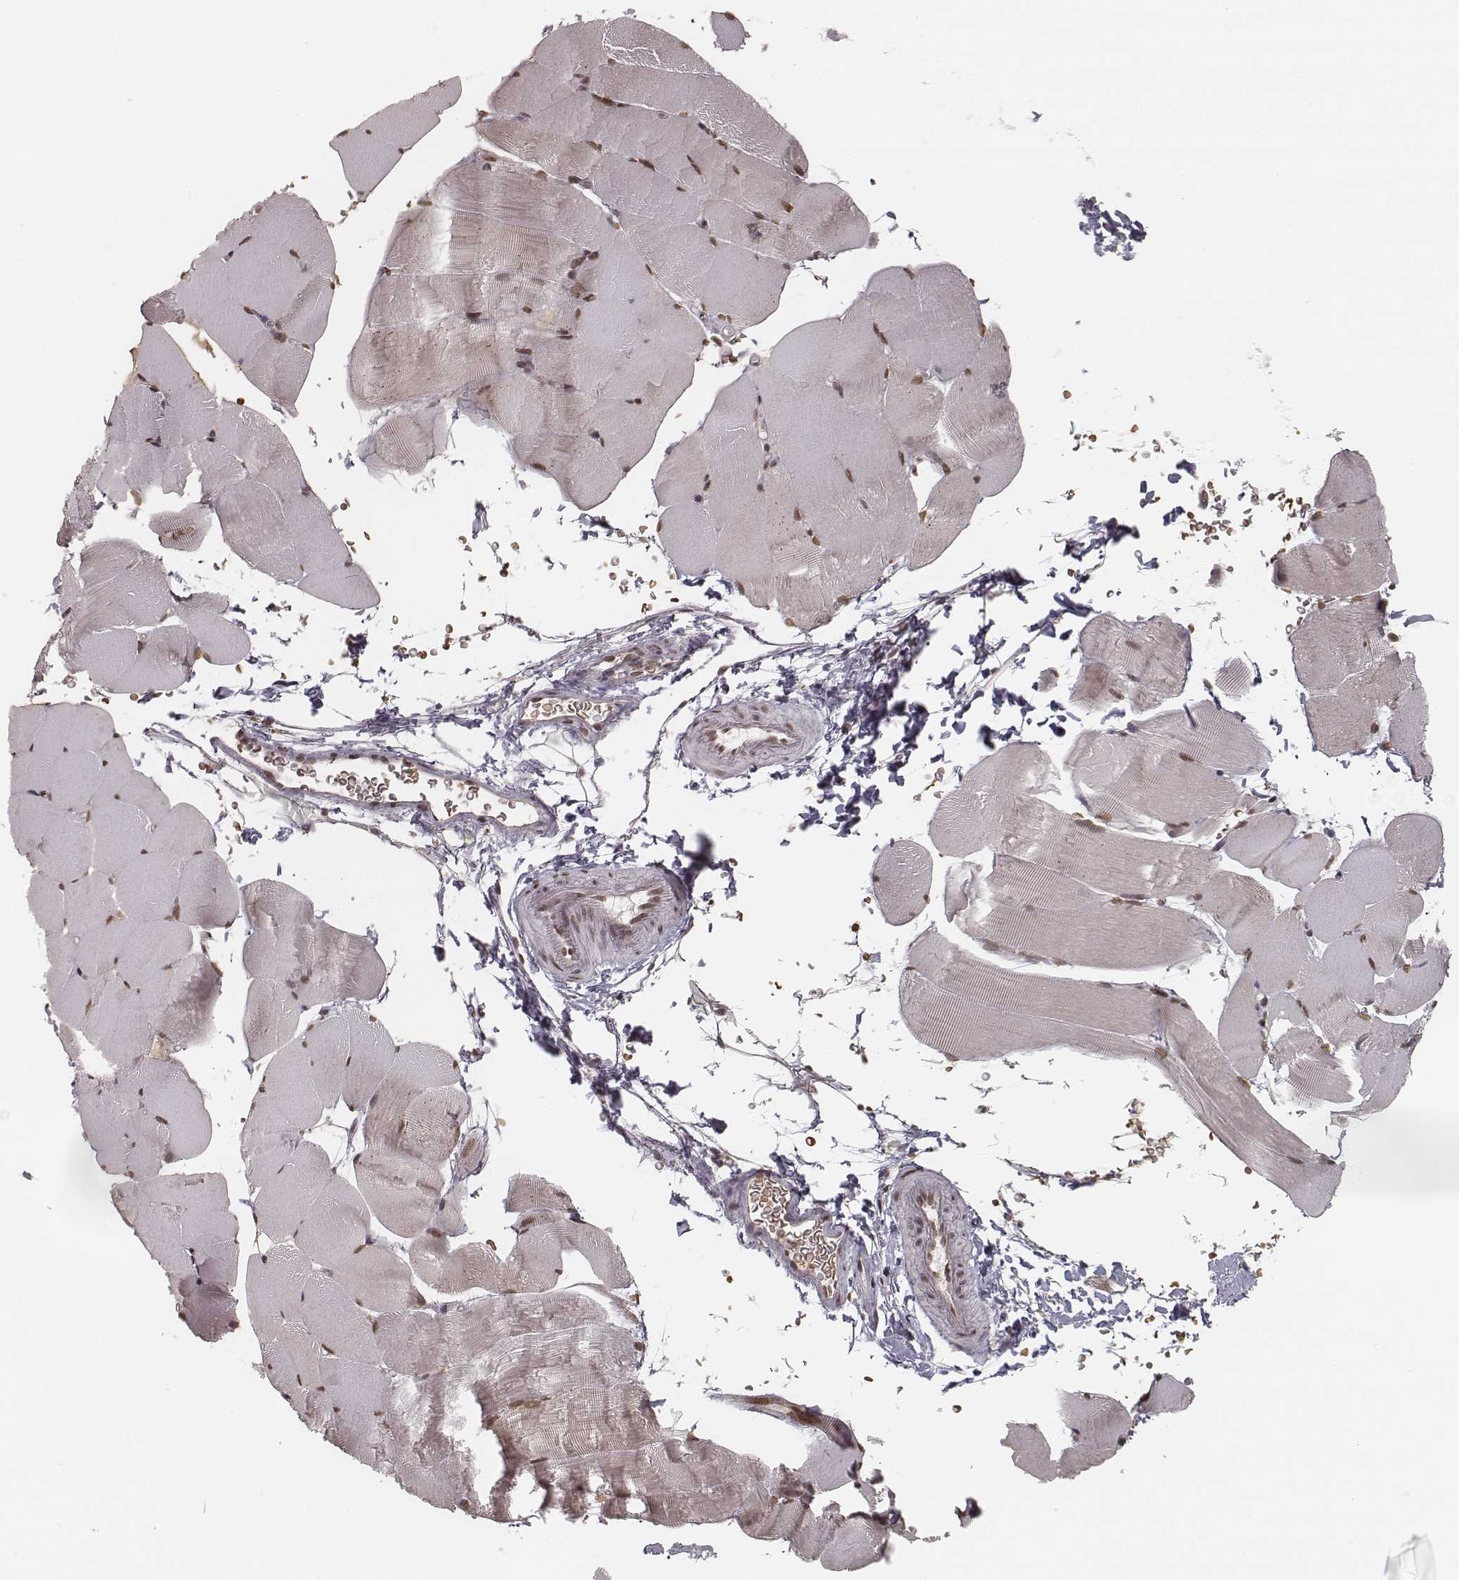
{"staining": {"intensity": "moderate", "quantity": ">75%", "location": "nuclear"}, "tissue": "skeletal muscle", "cell_type": "Myocytes", "image_type": "normal", "snomed": [{"axis": "morphology", "description": "Normal tissue, NOS"}, {"axis": "topography", "description": "Skeletal muscle"}], "caption": "Protein staining by immunohistochemistry (IHC) shows moderate nuclear positivity in approximately >75% of myocytes in benign skeletal muscle. The protein is shown in brown color, while the nuclei are stained blue.", "gene": "HMGA2", "patient": {"sex": "female", "age": 37}}